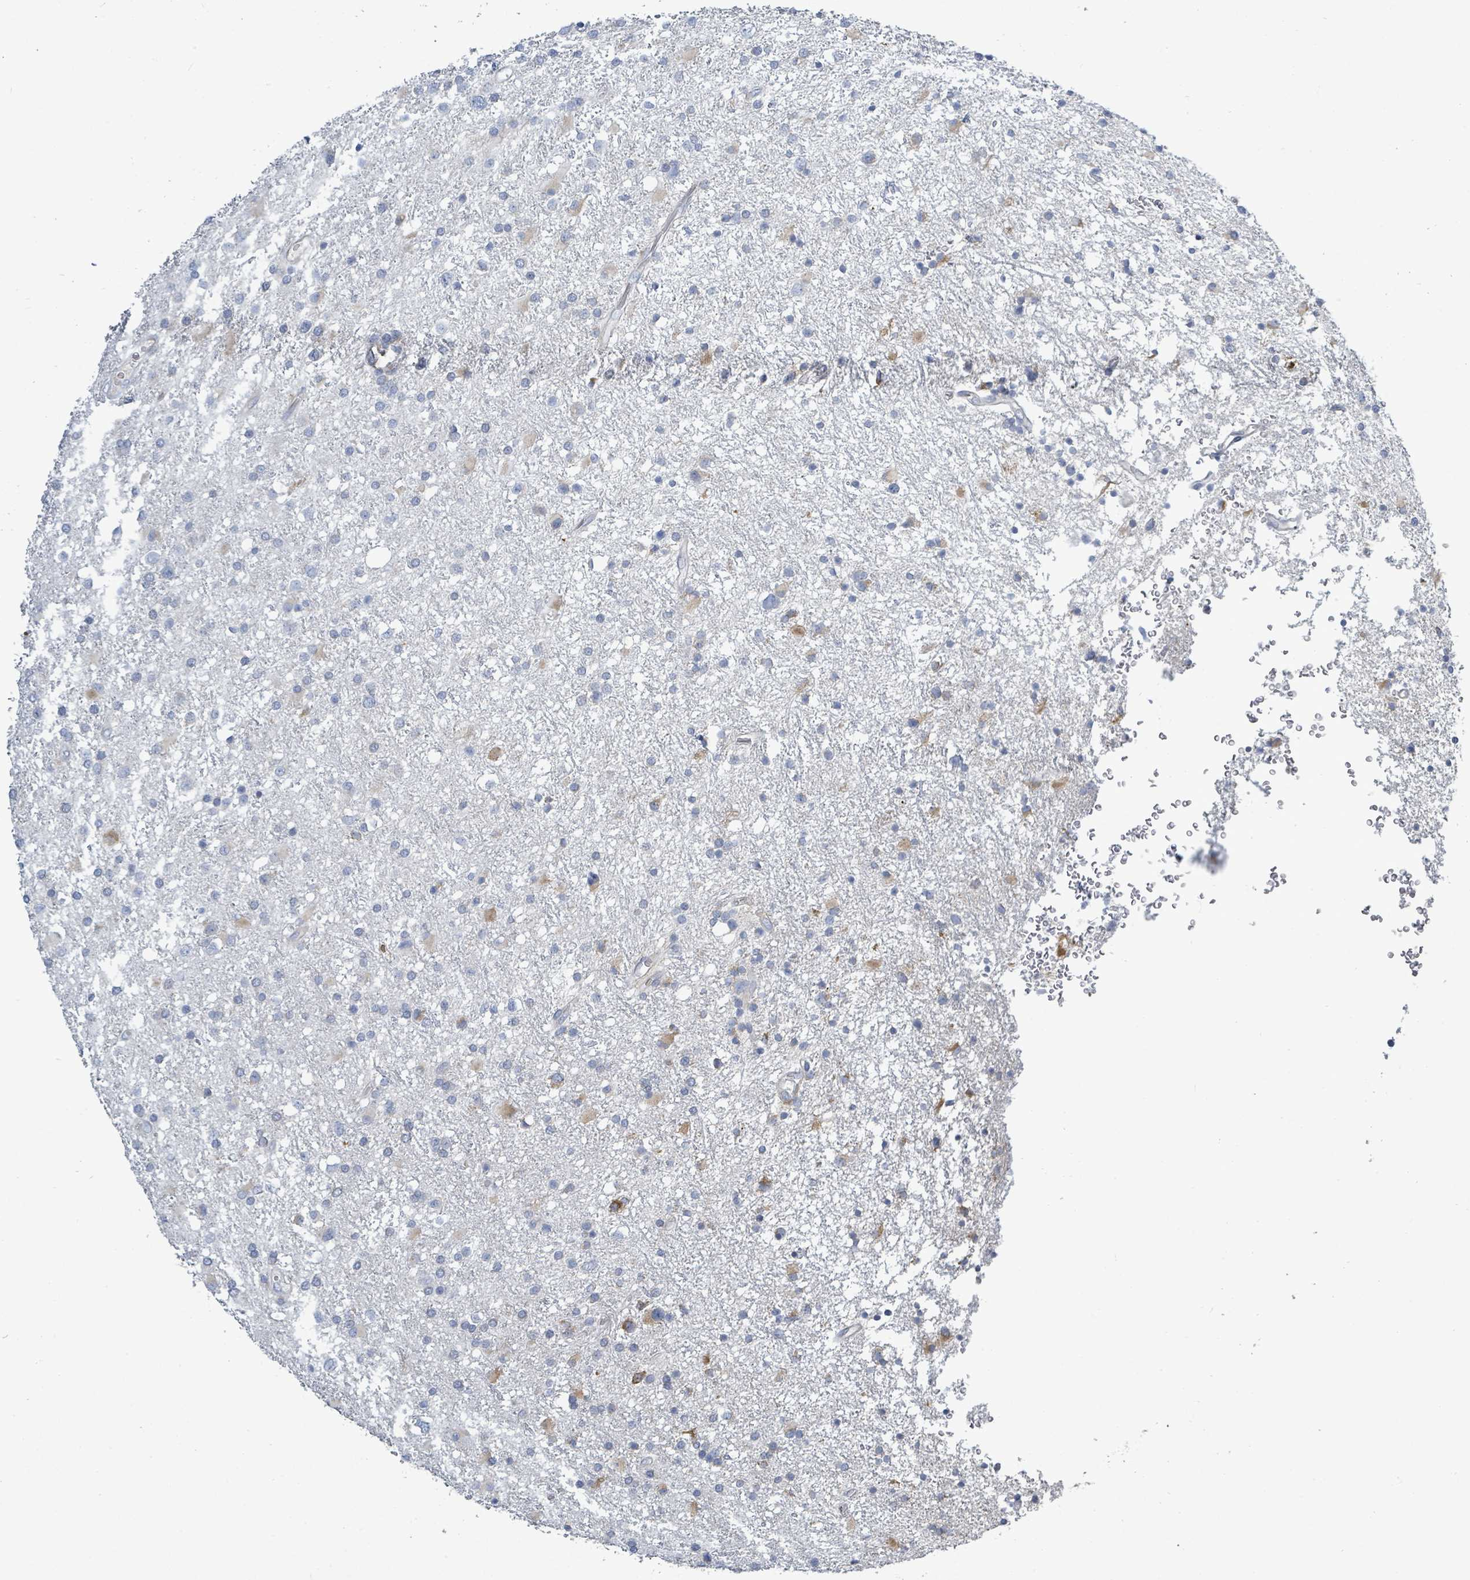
{"staining": {"intensity": "negative", "quantity": "none", "location": "none"}, "tissue": "glioma", "cell_type": "Tumor cells", "image_type": "cancer", "snomed": [{"axis": "morphology", "description": "Glioma, malignant, Low grade"}, {"axis": "topography", "description": "Brain"}], "caption": "This is an immunohistochemistry (IHC) histopathology image of human glioma. There is no expression in tumor cells.", "gene": "SIRPB1", "patient": {"sex": "female", "age": 32}}